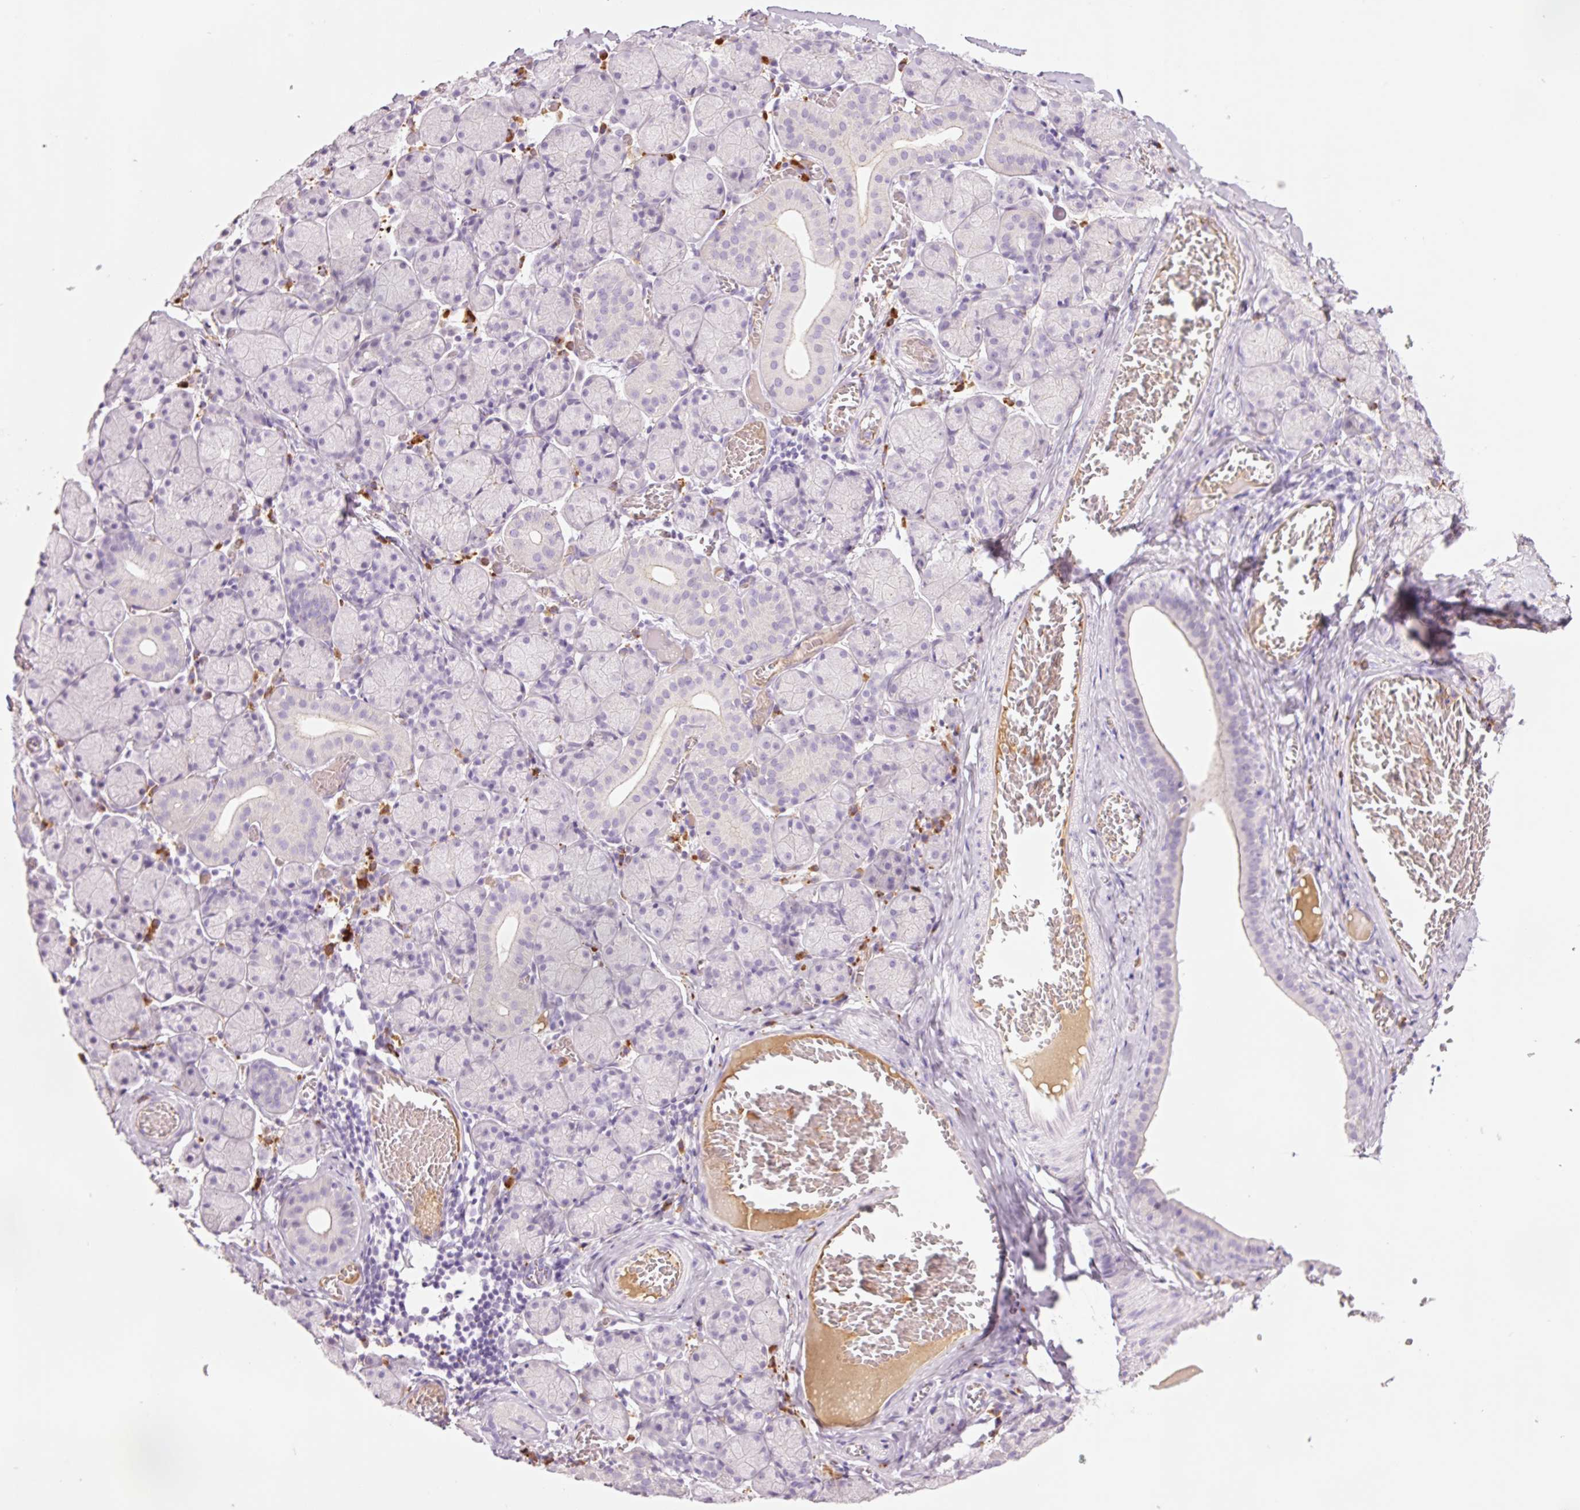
{"staining": {"intensity": "negative", "quantity": "none", "location": "none"}, "tissue": "salivary gland", "cell_type": "Glandular cells", "image_type": "normal", "snomed": [{"axis": "morphology", "description": "Normal tissue, NOS"}, {"axis": "topography", "description": "Salivary gland"}], "caption": "A high-resolution micrograph shows immunohistochemistry (IHC) staining of unremarkable salivary gland, which reveals no significant staining in glandular cells.", "gene": "KLF1", "patient": {"sex": "female", "age": 24}}